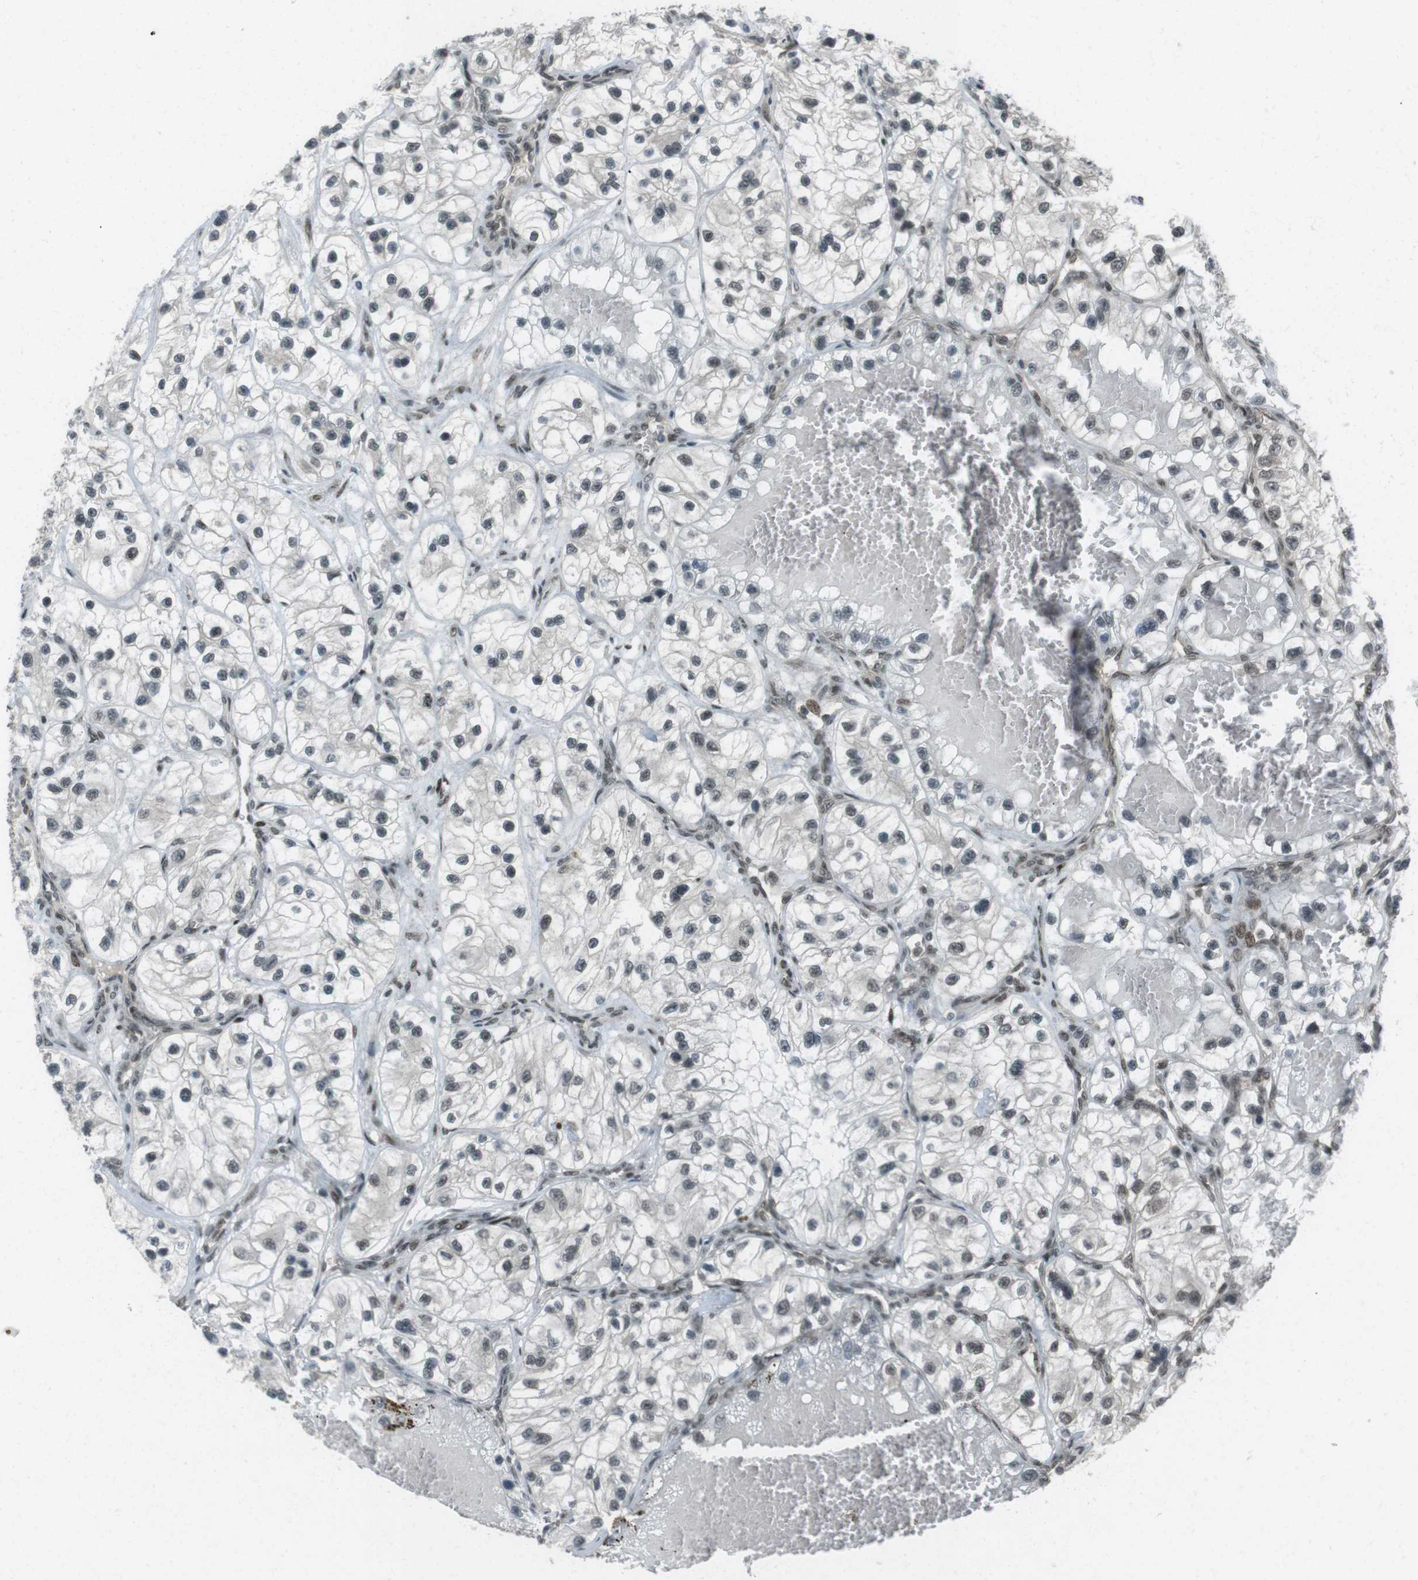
{"staining": {"intensity": "weak", "quantity": "<25%", "location": "cytoplasmic/membranous,nuclear"}, "tissue": "renal cancer", "cell_type": "Tumor cells", "image_type": "cancer", "snomed": [{"axis": "morphology", "description": "Adenocarcinoma, NOS"}, {"axis": "topography", "description": "Kidney"}], "caption": "Immunohistochemistry (IHC) micrograph of adenocarcinoma (renal) stained for a protein (brown), which displays no expression in tumor cells.", "gene": "SLITRK5", "patient": {"sex": "female", "age": 57}}